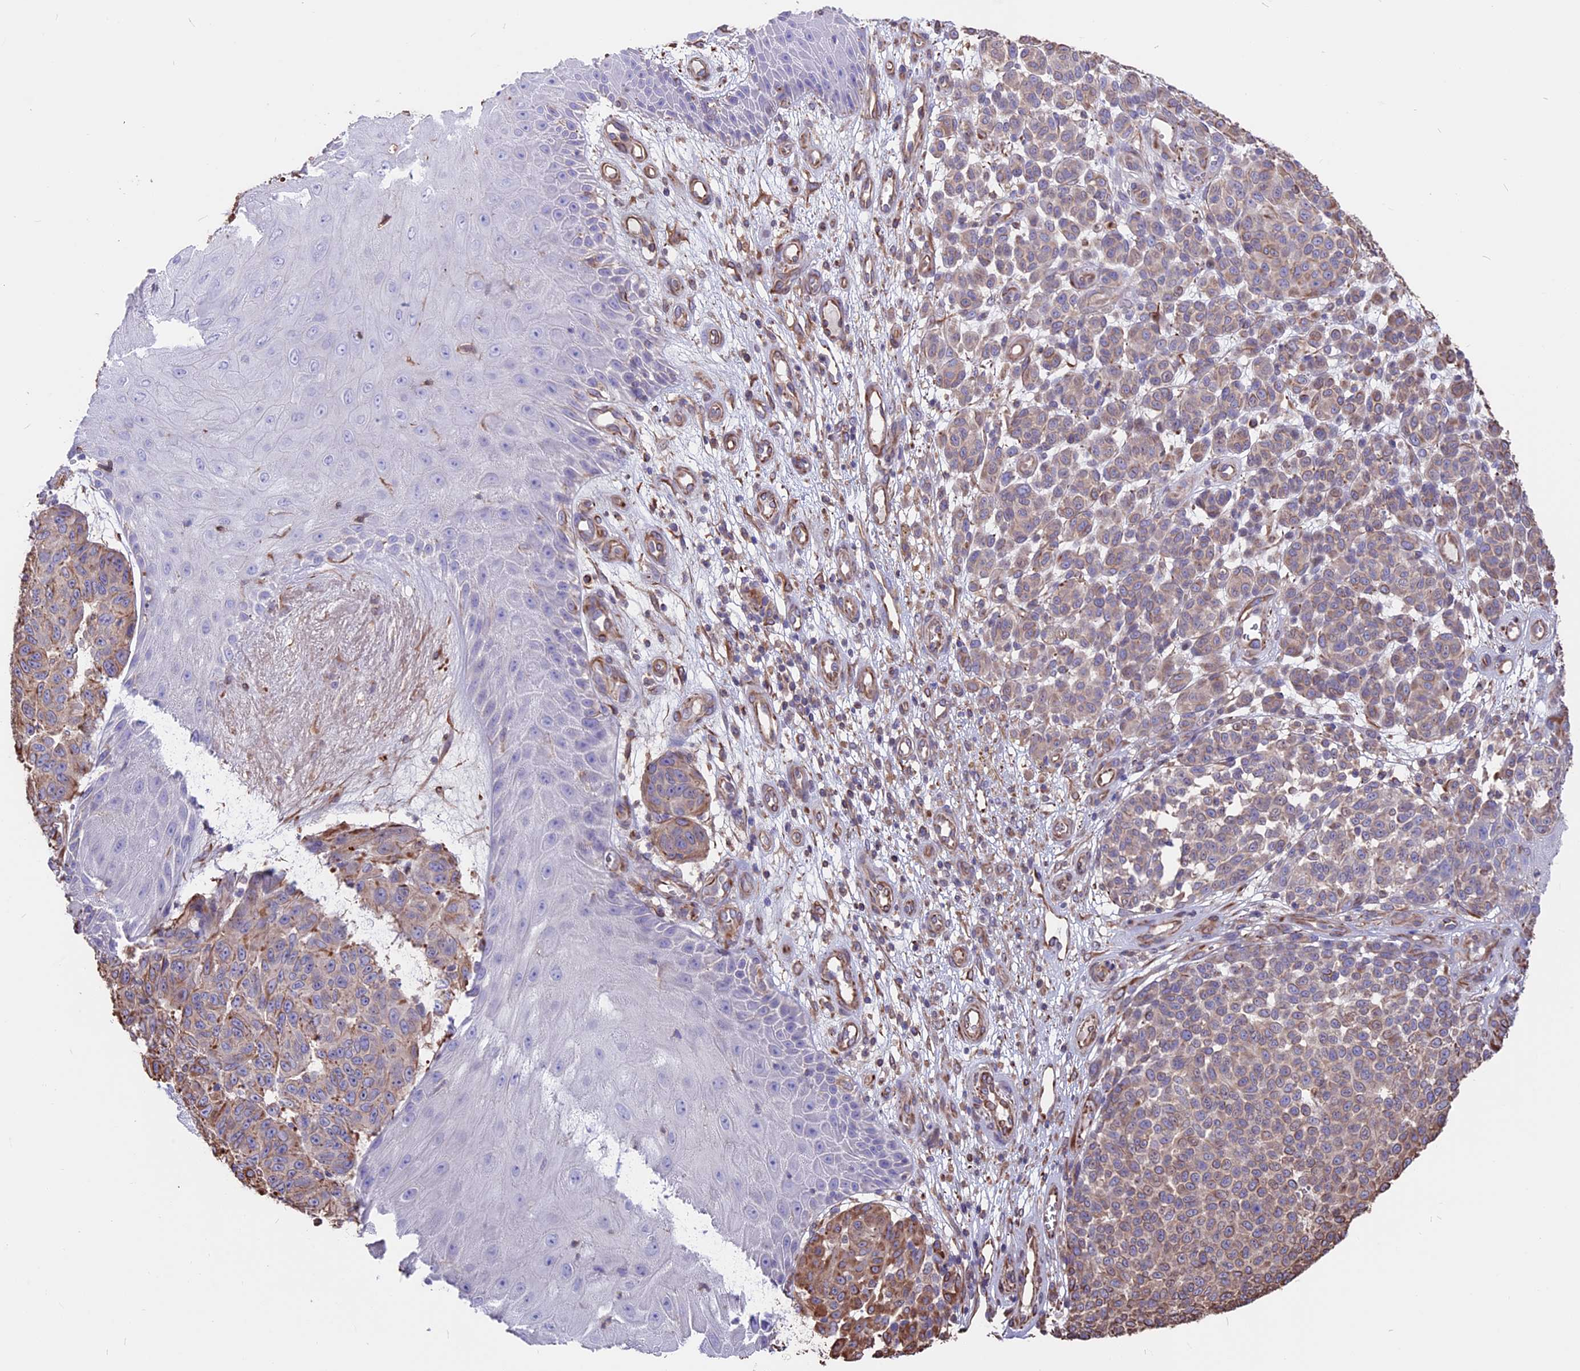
{"staining": {"intensity": "moderate", "quantity": ">75%", "location": "cytoplasmic/membranous"}, "tissue": "melanoma", "cell_type": "Tumor cells", "image_type": "cancer", "snomed": [{"axis": "morphology", "description": "Malignant melanoma, NOS"}, {"axis": "topography", "description": "Skin"}], "caption": "About >75% of tumor cells in human melanoma show moderate cytoplasmic/membranous protein staining as visualized by brown immunohistochemical staining.", "gene": "SEH1L", "patient": {"sex": "male", "age": 49}}